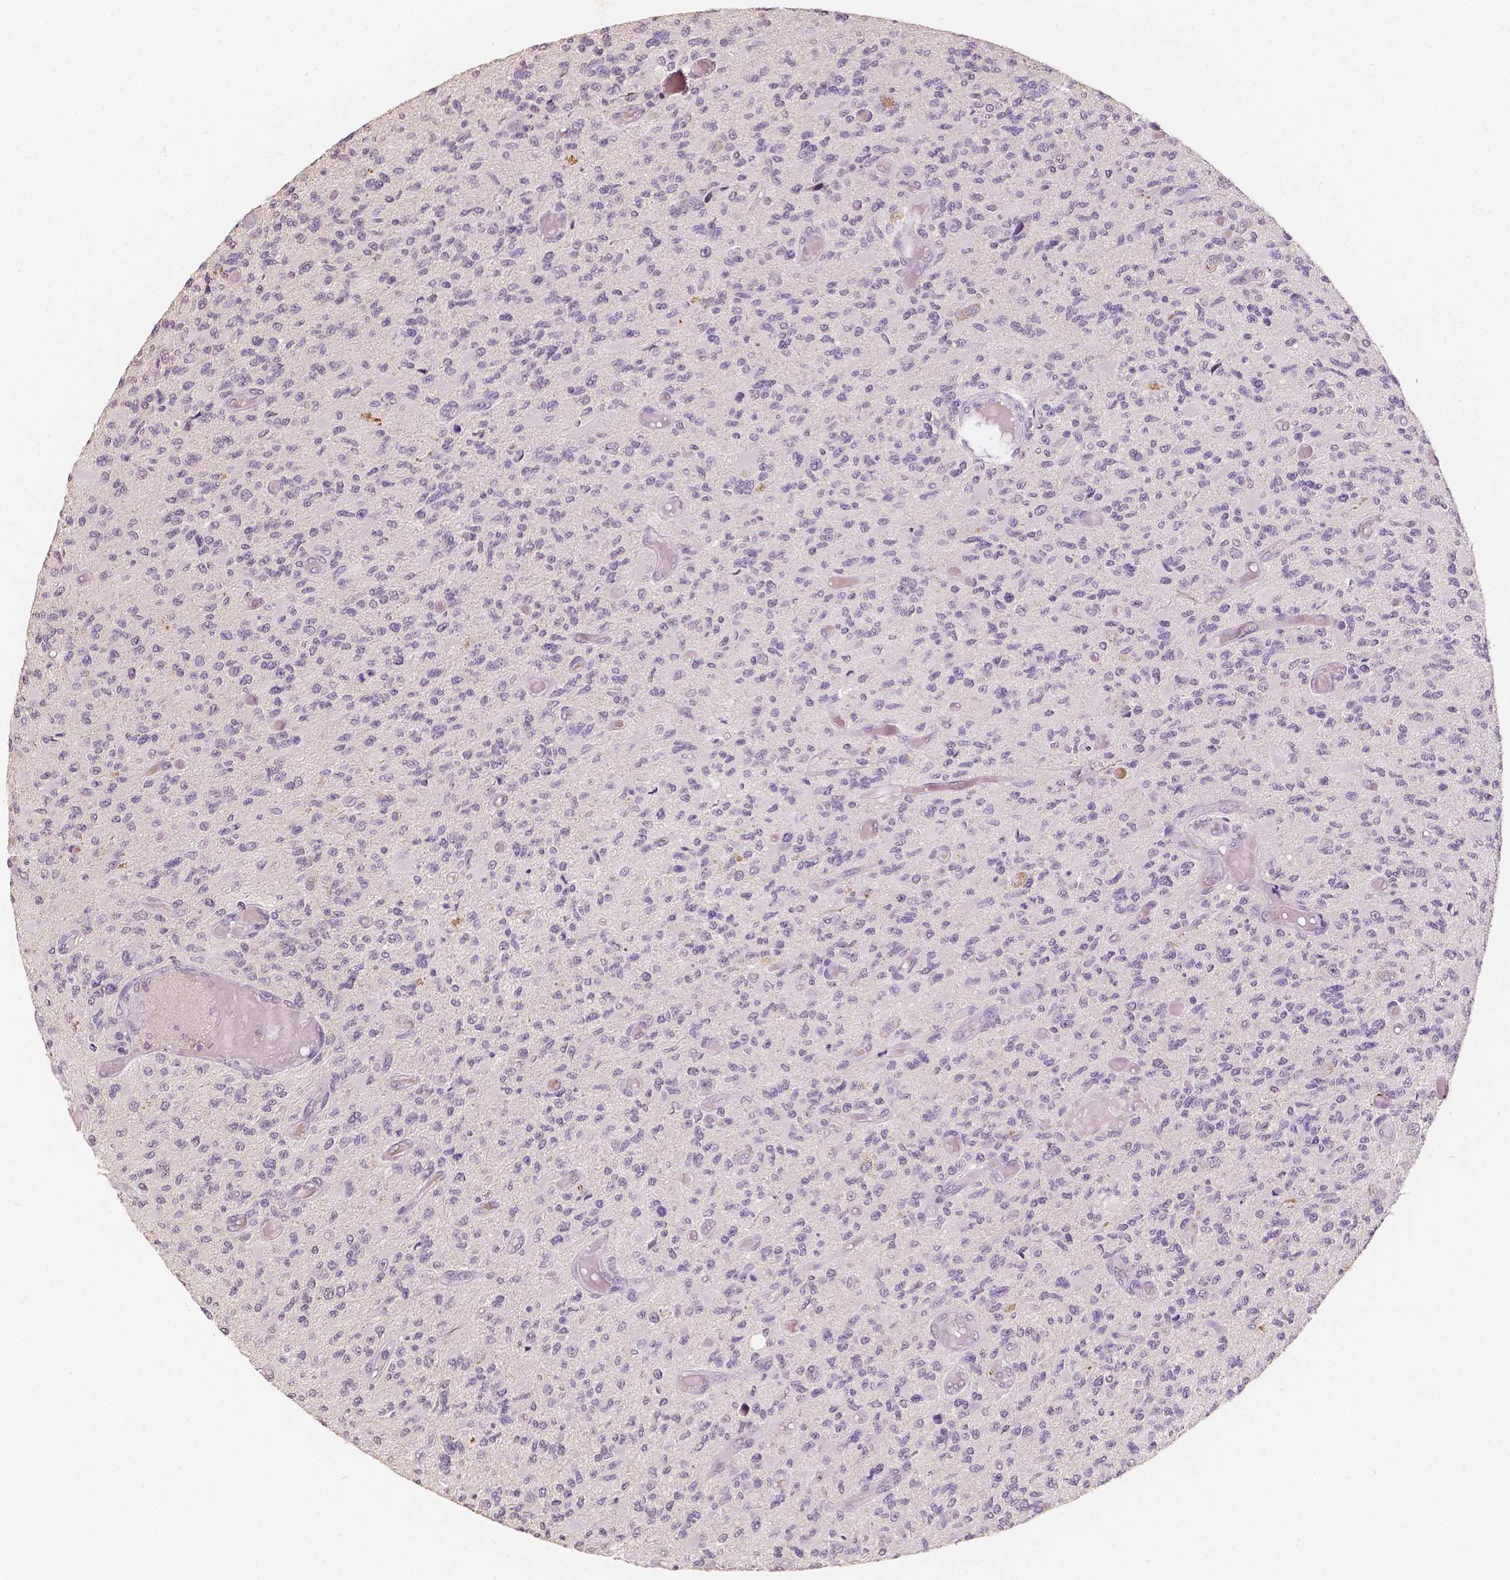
{"staining": {"intensity": "negative", "quantity": "none", "location": "none"}, "tissue": "glioma", "cell_type": "Tumor cells", "image_type": "cancer", "snomed": [{"axis": "morphology", "description": "Glioma, malignant, High grade"}, {"axis": "topography", "description": "Brain"}], "caption": "Immunohistochemistry (IHC) micrograph of neoplastic tissue: glioma stained with DAB shows no significant protein expression in tumor cells.", "gene": "SOX15", "patient": {"sex": "female", "age": 63}}